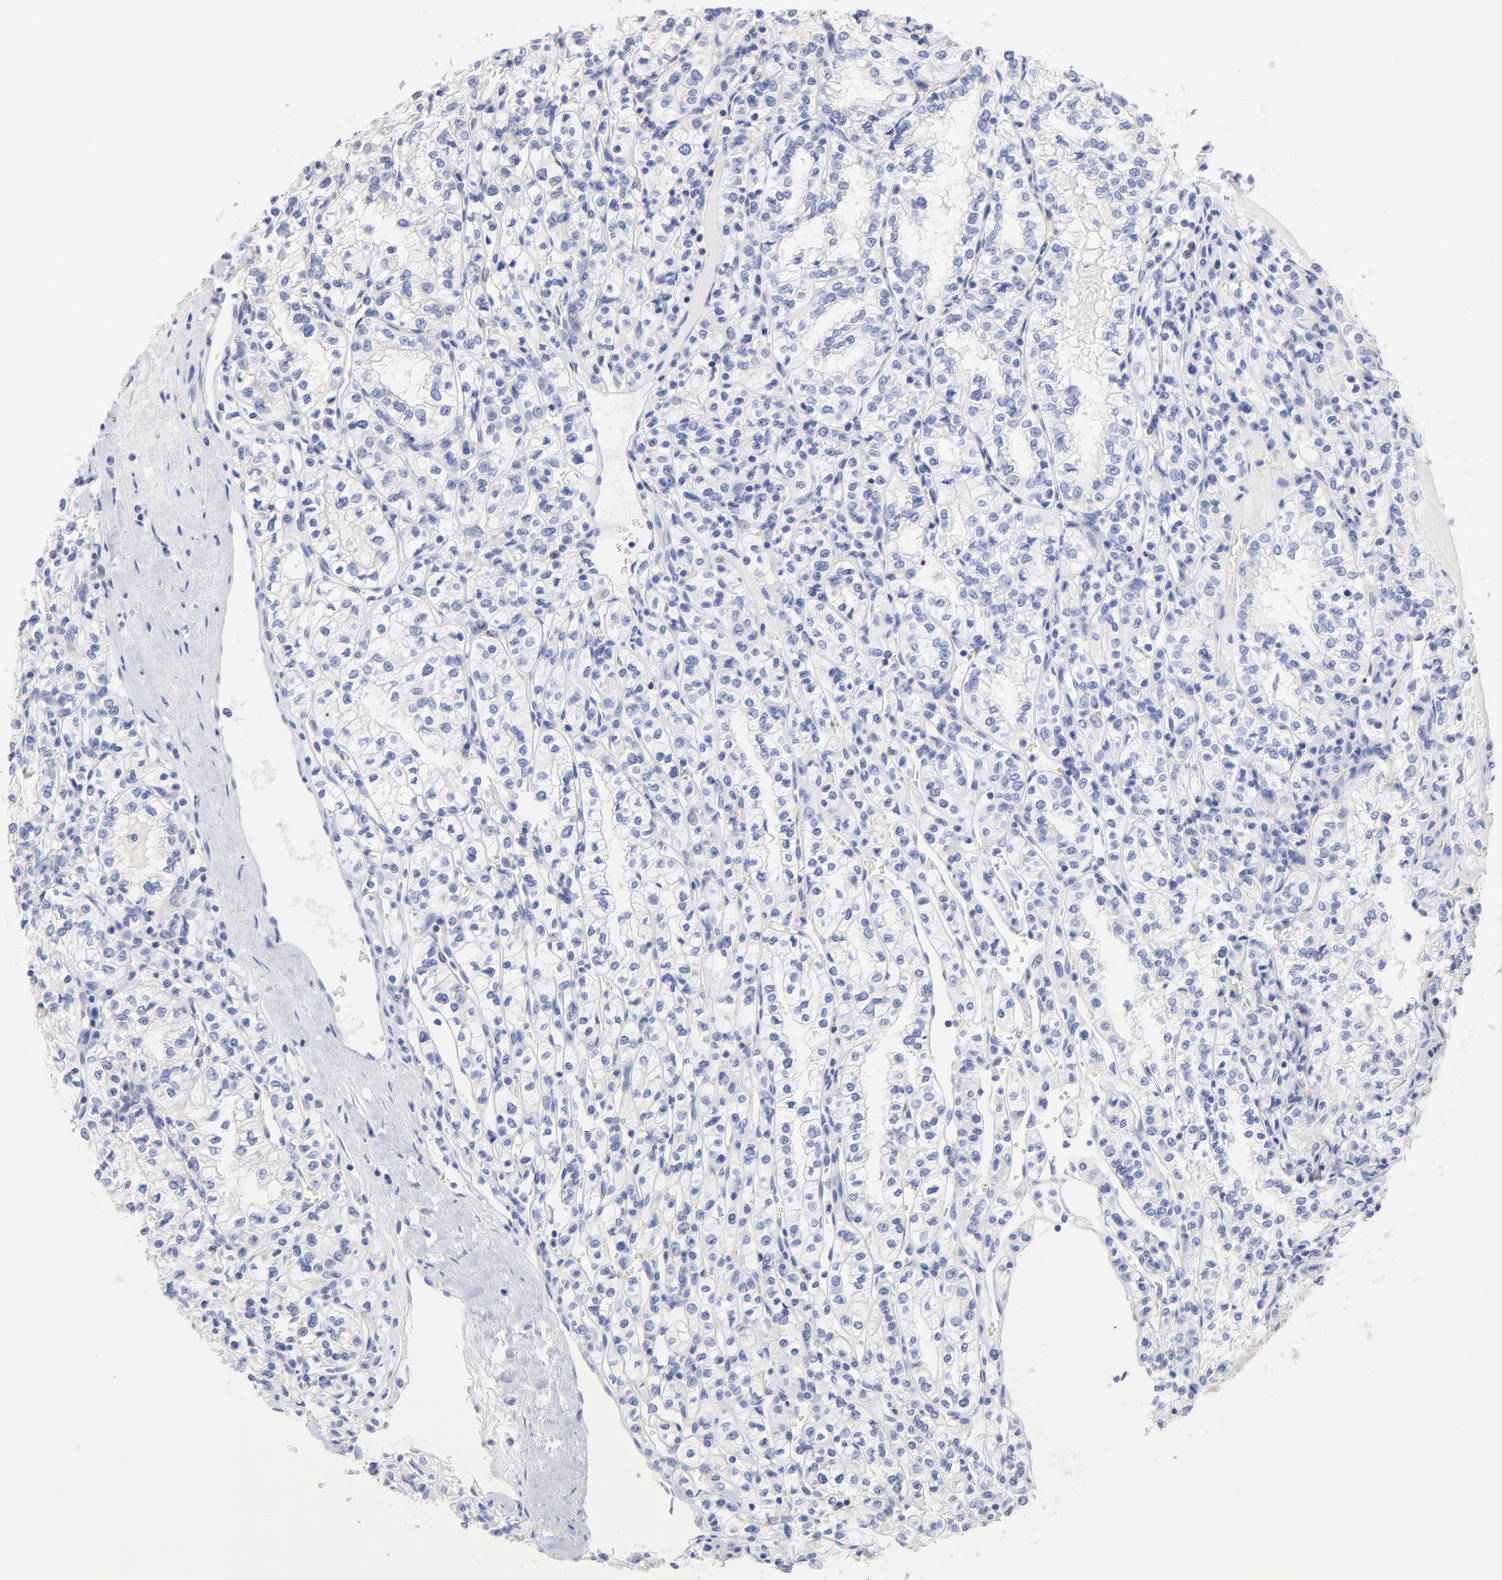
{"staining": {"intensity": "negative", "quantity": "none", "location": "none"}, "tissue": "renal cancer", "cell_type": "Tumor cells", "image_type": "cancer", "snomed": [{"axis": "morphology", "description": "Adenocarcinoma, NOS"}, {"axis": "topography", "description": "Kidney"}], "caption": "Tumor cells show no significant protein positivity in renal cancer. (Brightfield microscopy of DAB immunohistochemistry at high magnification).", "gene": "CFAP57", "patient": {"sex": "male", "age": 61}}